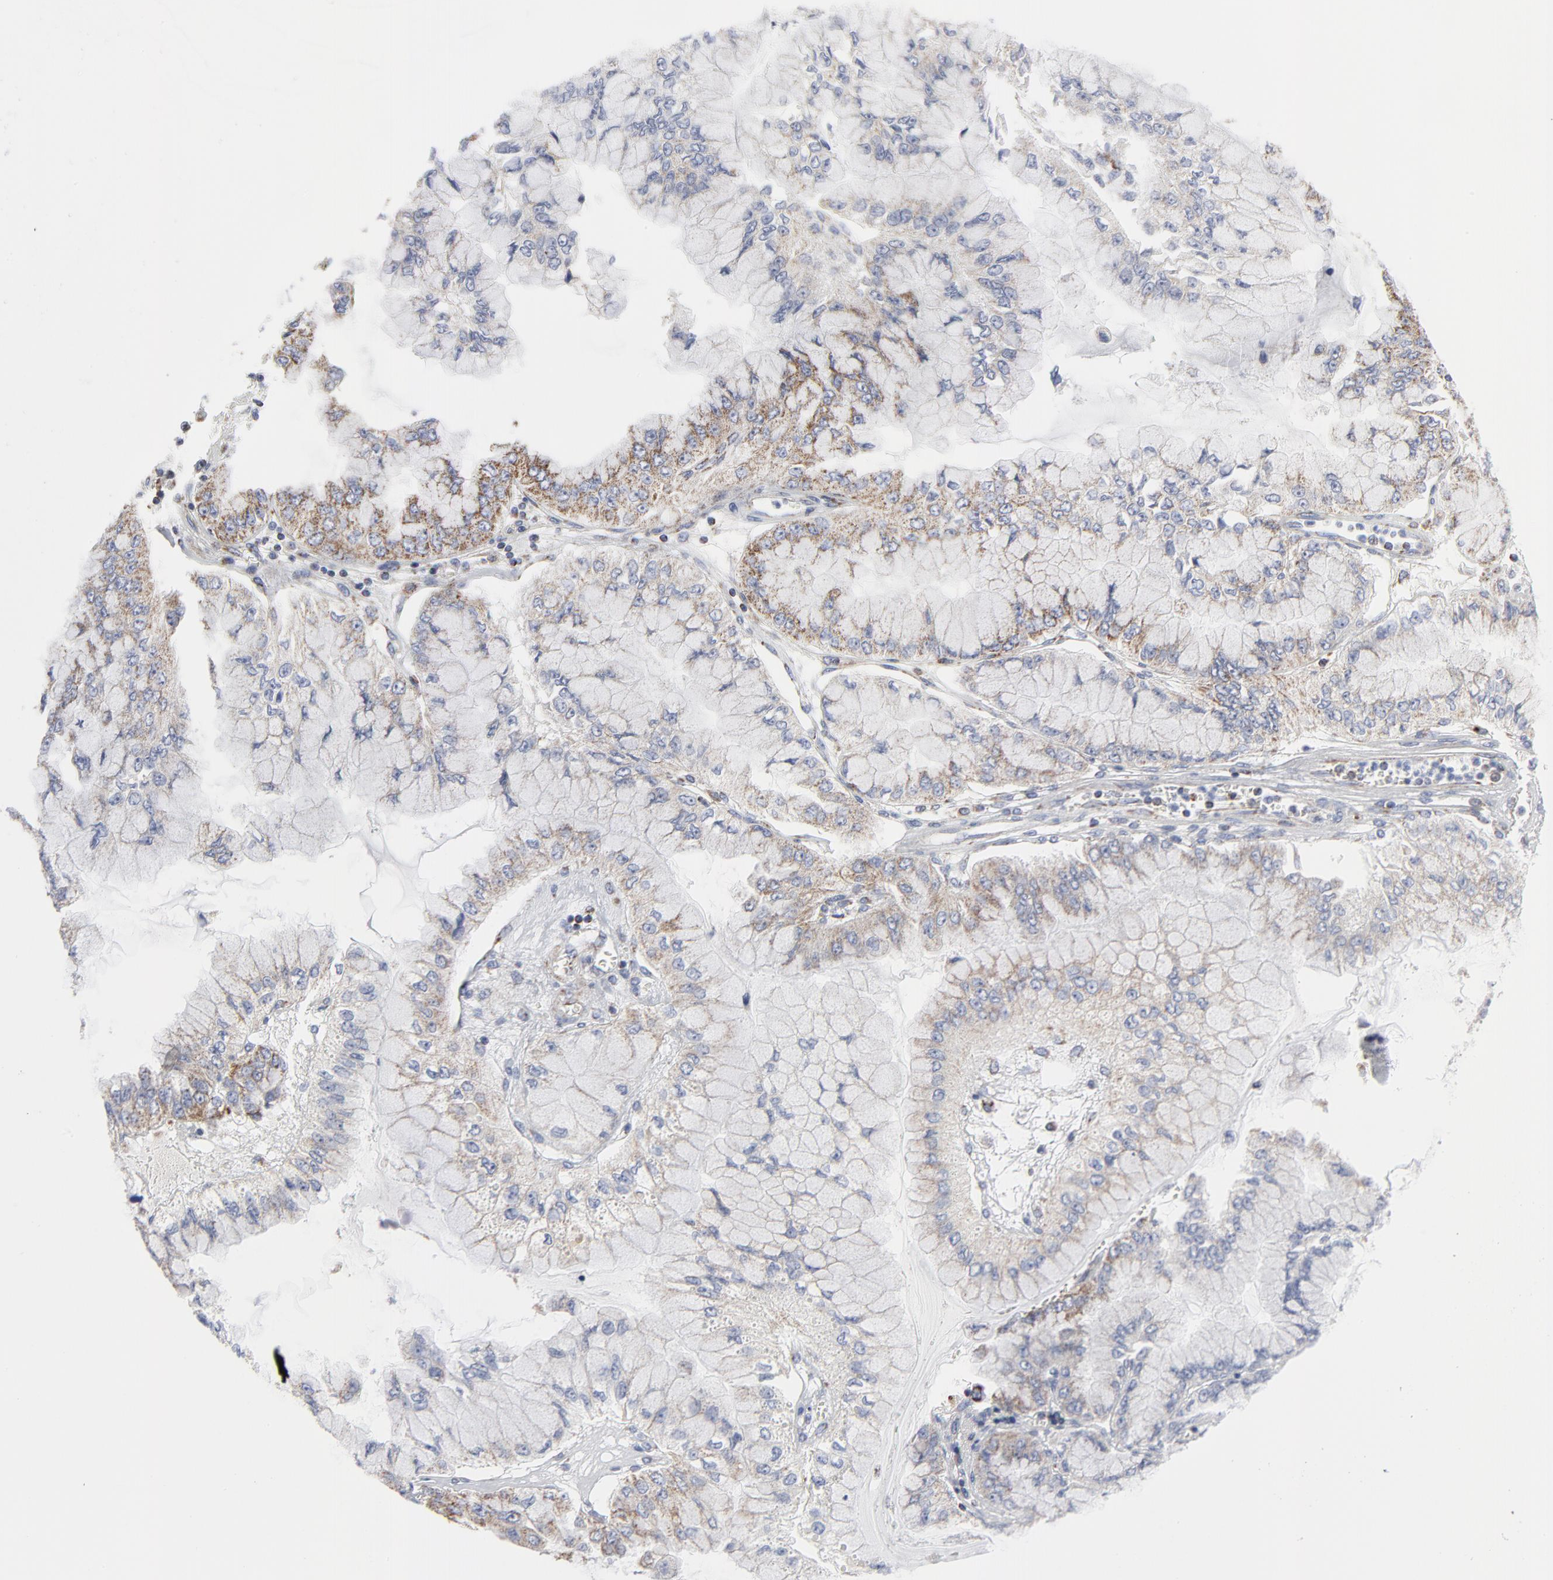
{"staining": {"intensity": "strong", "quantity": ">75%", "location": "cytoplasmic/membranous"}, "tissue": "liver cancer", "cell_type": "Tumor cells", "image_type": "cancer", "snomed": [{"axis": "morphology", "description": "Cholangiocarcinoma"}, {"axis": "topography", "description": "Liver"}], "caption": "About >75% of tumor cells in human liver cancer (cholangiocarcinoma) demonstrate strong cytoplasmic/membranous protein staining as visualized by brown immunohistochemical staining.", "gene": "TXNRD2", "patient": {"sex": "female", "age": 79}}